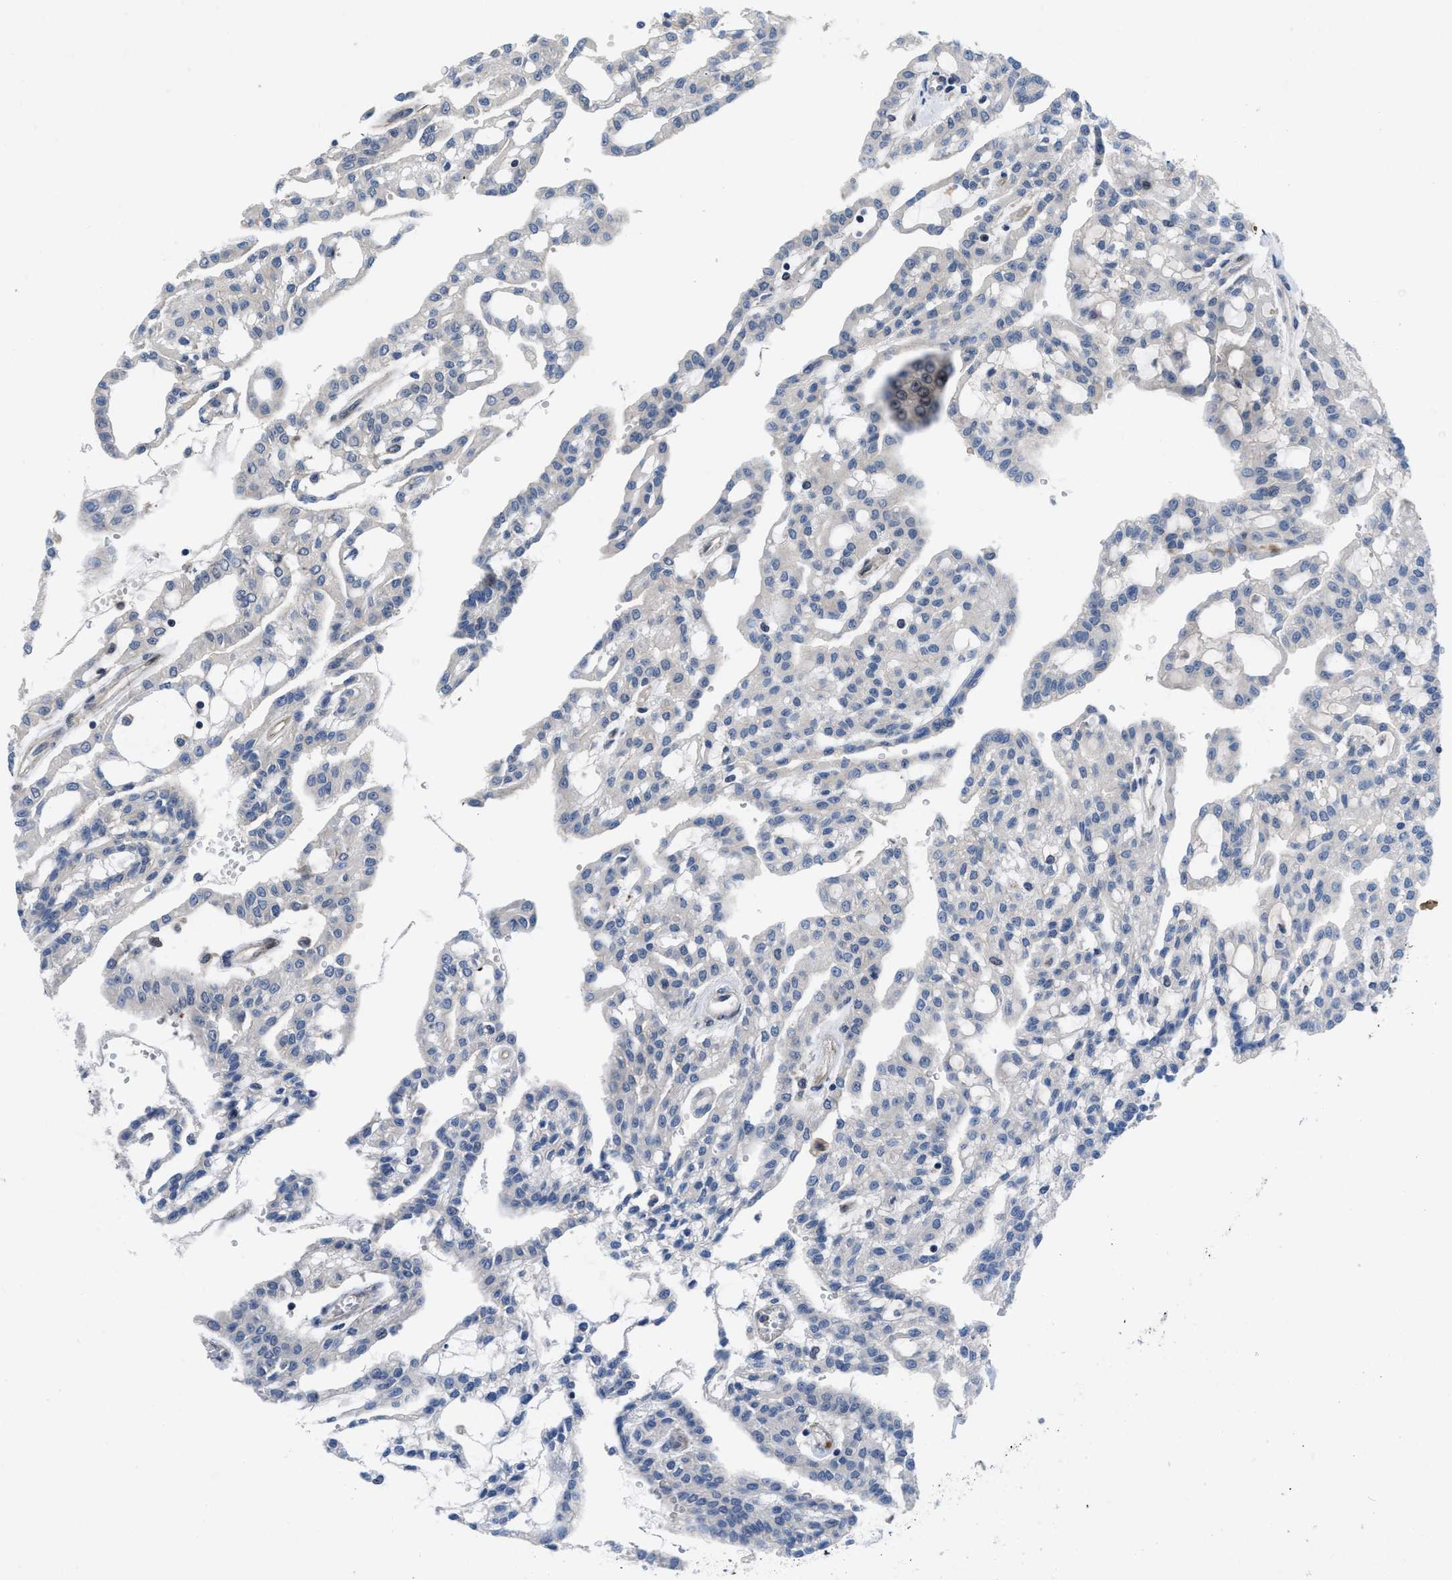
{"staining": {"intensity": "negative", "quantity": "none", "location": "none"}, "tissue": "renal cancer", "cell_type": "Tumor cells", "image_type": "cancer", "snomed": [{"axis": "morphology", "description": "Adenocarcinoma, NOS"}, {"axis": "topography", "description": "Kidney"}], "caption": "Histopathology image shows no protein positivity in tumor cells of renal adenocarcinoma tissue.", "gene": "IL17RE", "patient": {"sex": "male", "age": 63}}